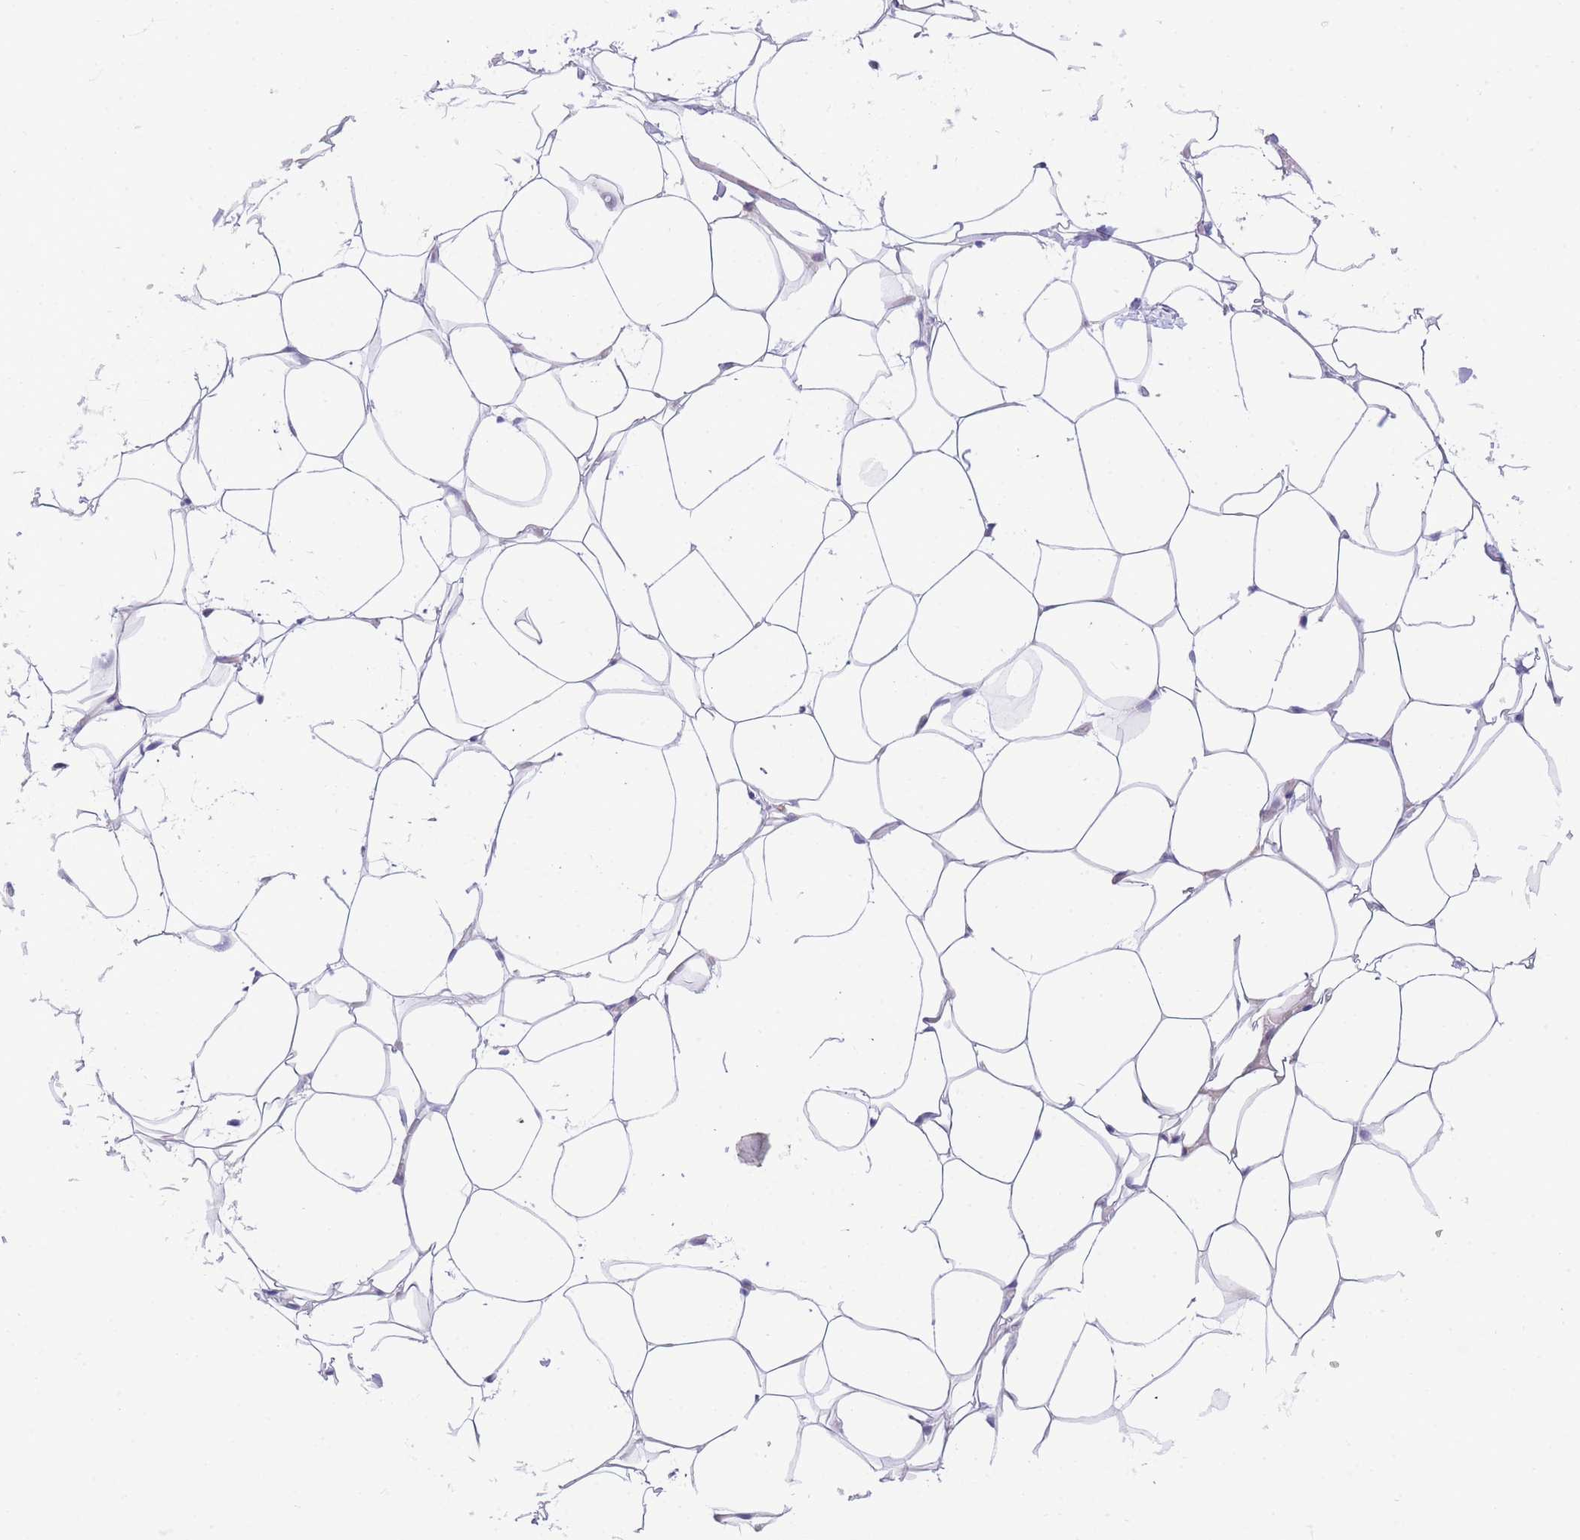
{"staining": {"intensity": "negative", "quantity": "none", "location": "none"}, "tissue": "adipose tissue", "cell_type": "Adipocytes", "image_type": "normal", "snomed": [{"axis": "morphology", "description": "Normal tissue, NOS"}, {"axis": "topography", "description": "Breast"}], "caption": "High power microscopy photomicrograph of an IHC histopathology image of normal adipose tissue, revealing no significant positivity in adipocytes. (DAB IHC, high magnification).", "gene": "TIFAB", "patient": {"sex": "female", "age": 26}}